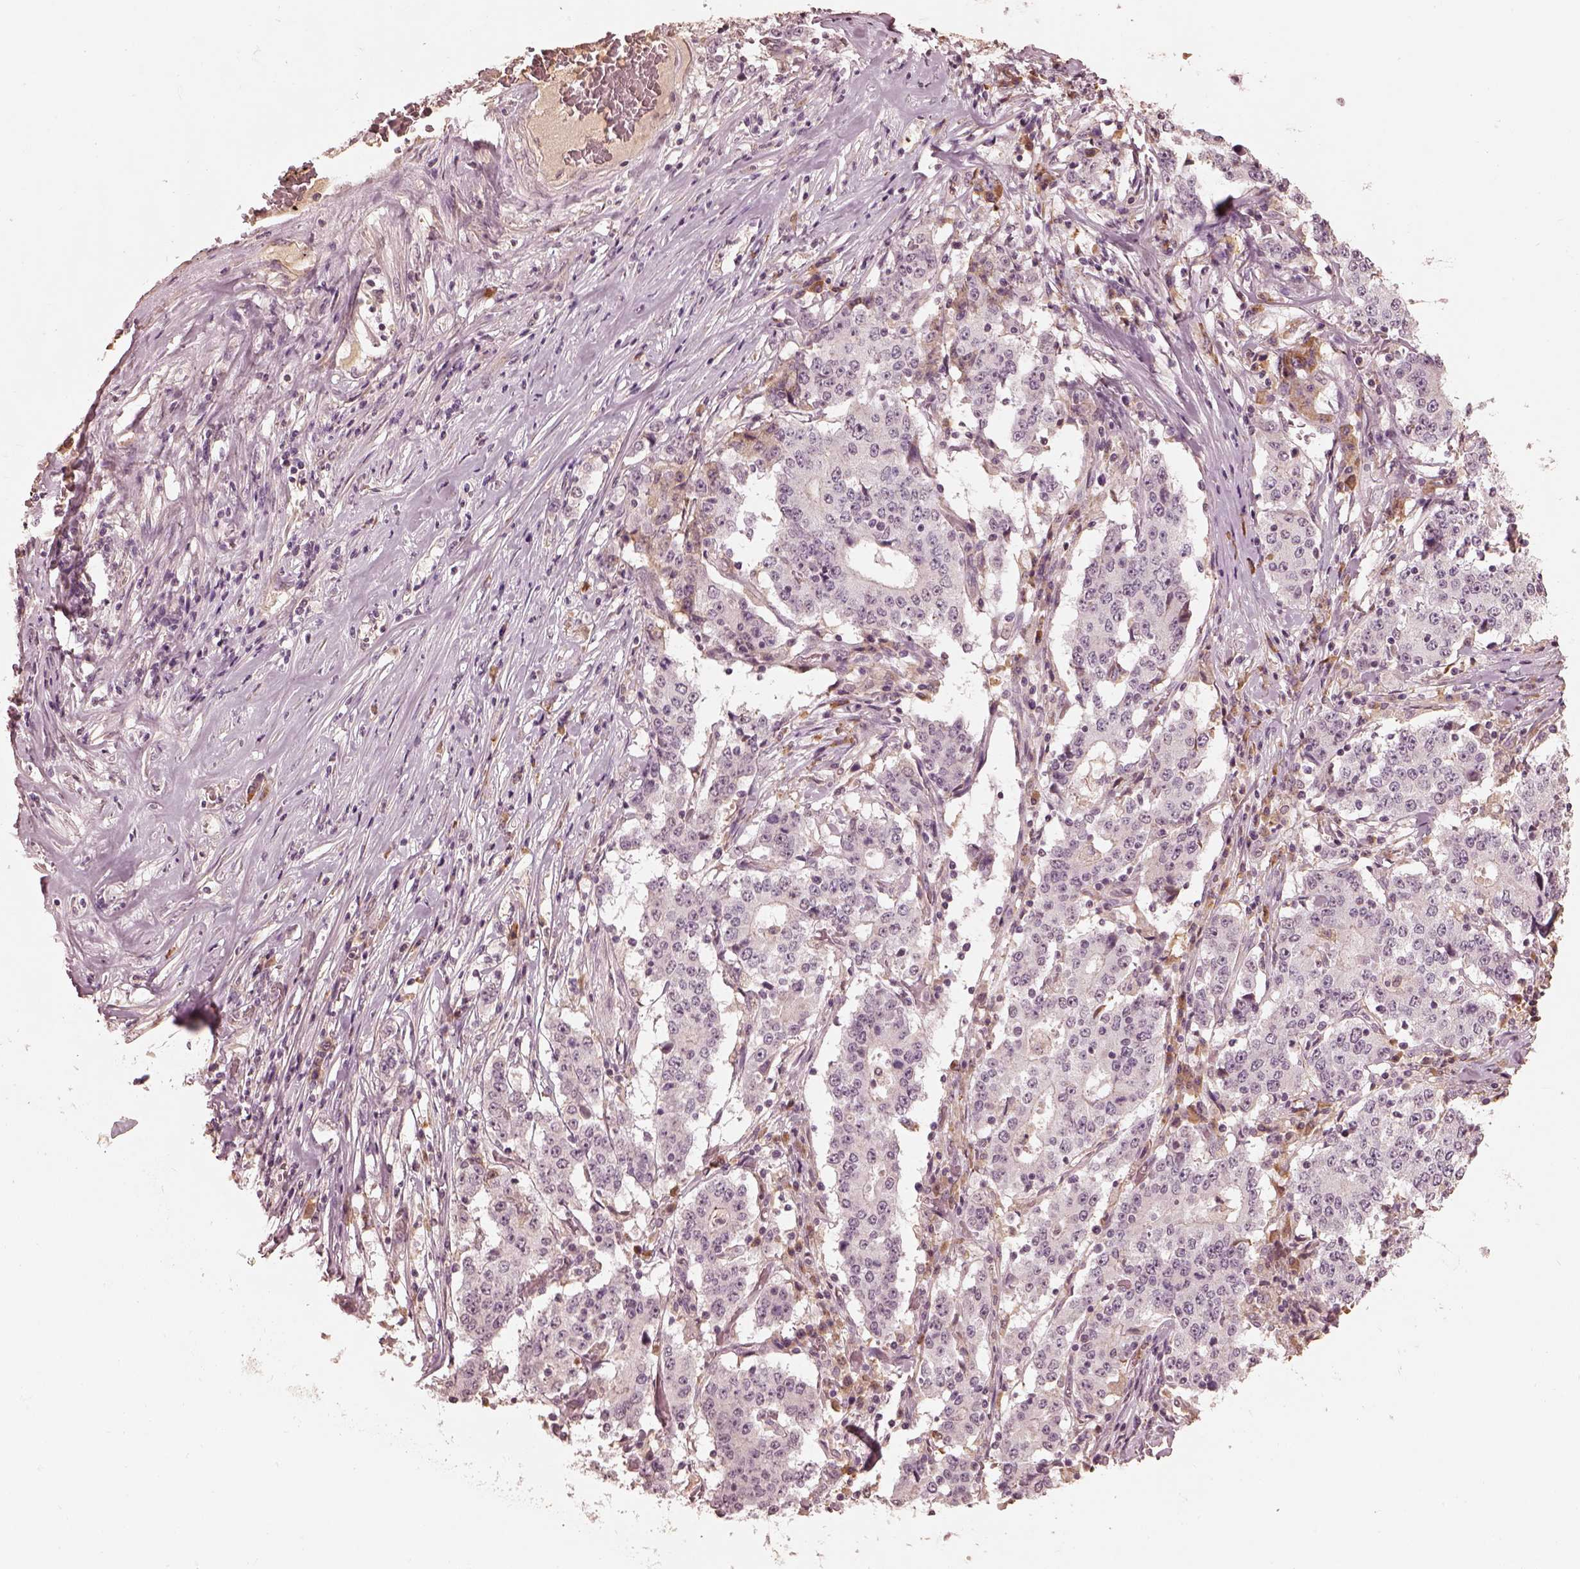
{"staining": {"intensity": "negative", "quantity": "none", "location": "none"}, "tissue": "stomach cancer", "cell_type": "Tumor cells", "image_type": "cancer", "snomed": [{"axis": "morphology", "description": "Adenocarcinoma, NOS"}, {"axis": "topography", "description": "Stomach"}], "caption": "An immunohistochemistry (IHC) image of stomach cancer (adenocarcinoma) is shown. There is no staining in tumor cells of stomach cancer (adenocarcinoma).", "gene": "CALR3", "patient": {"sex": "male", "age": 59}}